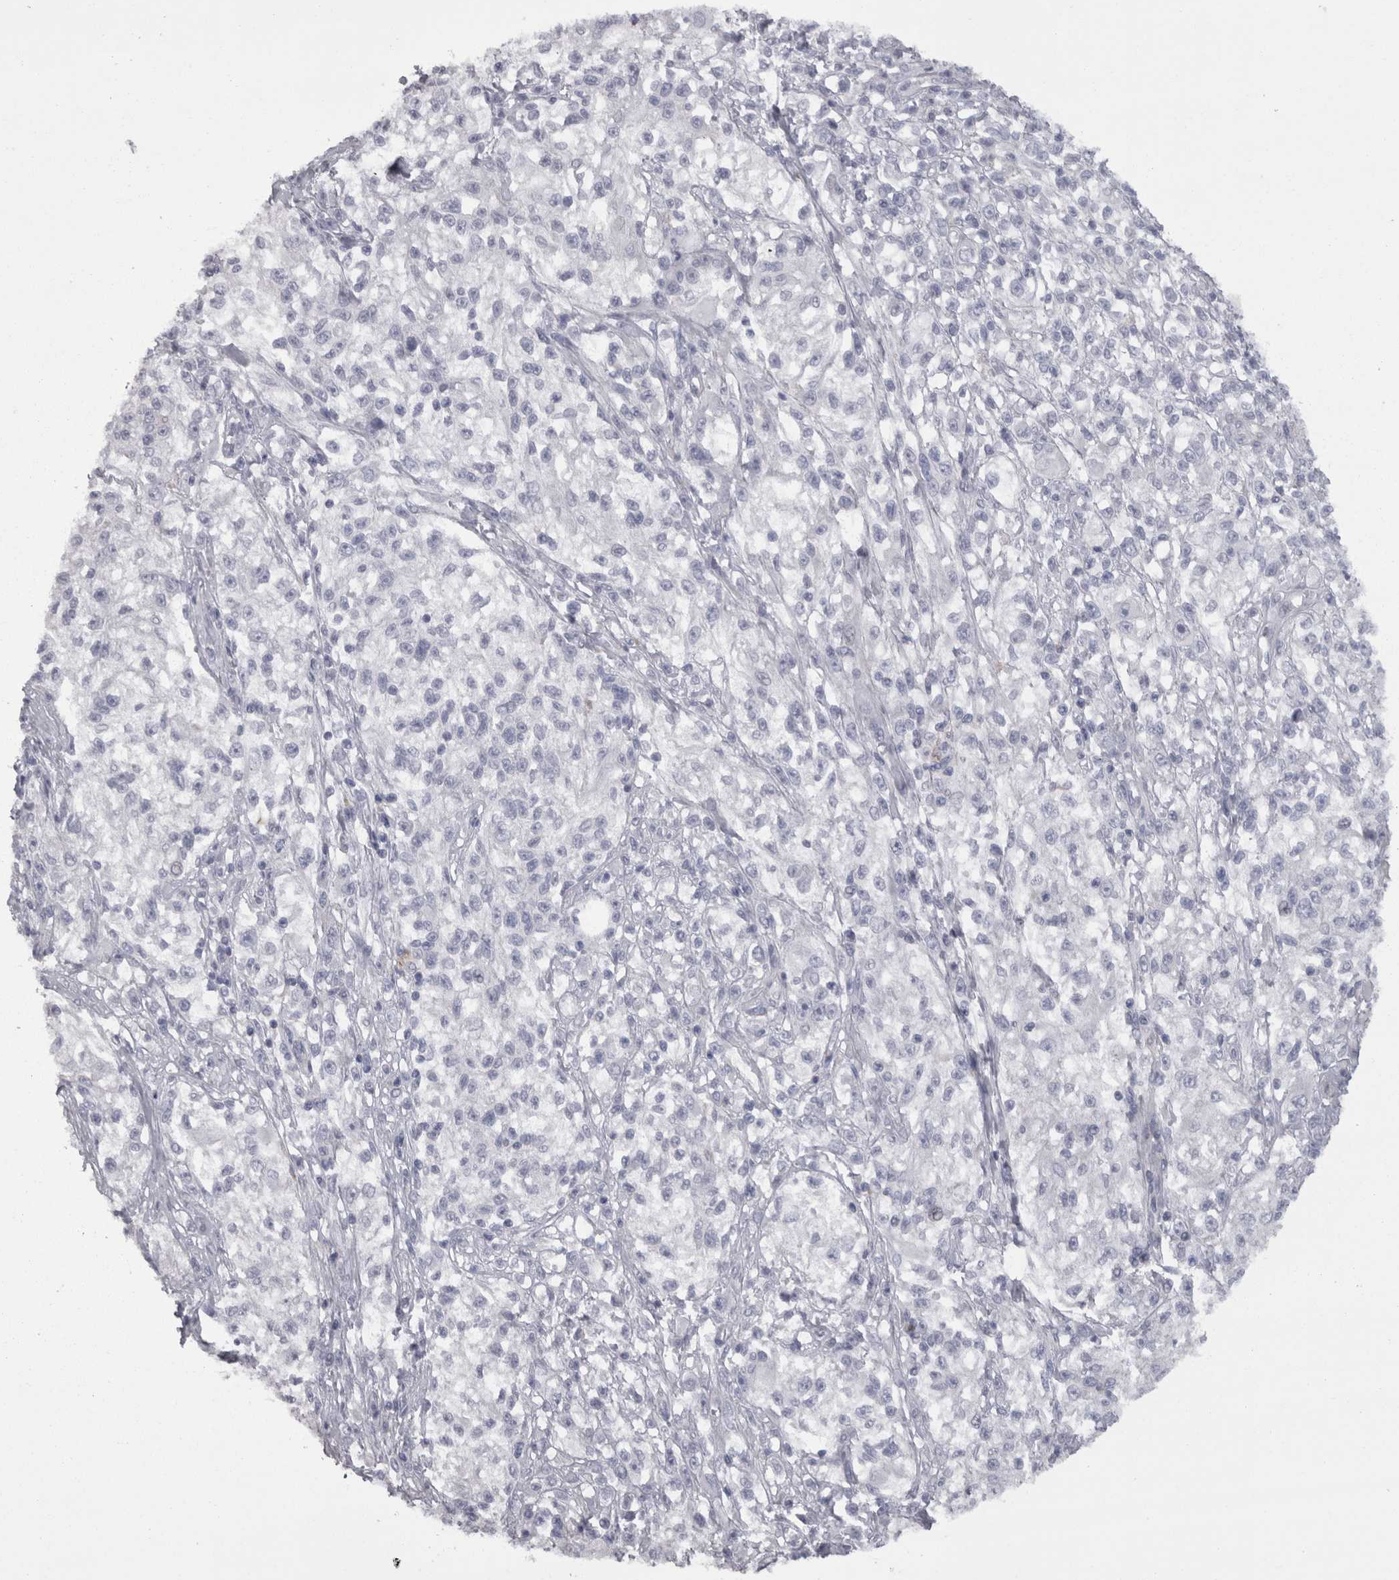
{"staining": {"intensity": "negative", "quantity": "none", "location": "none"}, "tissue": "melanoma", "cell_type": "Tumor cells", "image_type": "cancer", "snomed": [{"axis": "morphology", "description": "Malignant melanoma, NOS"}, {"axis": "topography", "description": "Skin of head"}], "caption": "High magnification brightfield microscopy of malignant melanoma stained with DAB (brown) and counterstained with hematoxylin (blue): tumor cells show no significant staining.", "gene": "CAMK2D", "patient": {"sex": "male", "age": 83}}